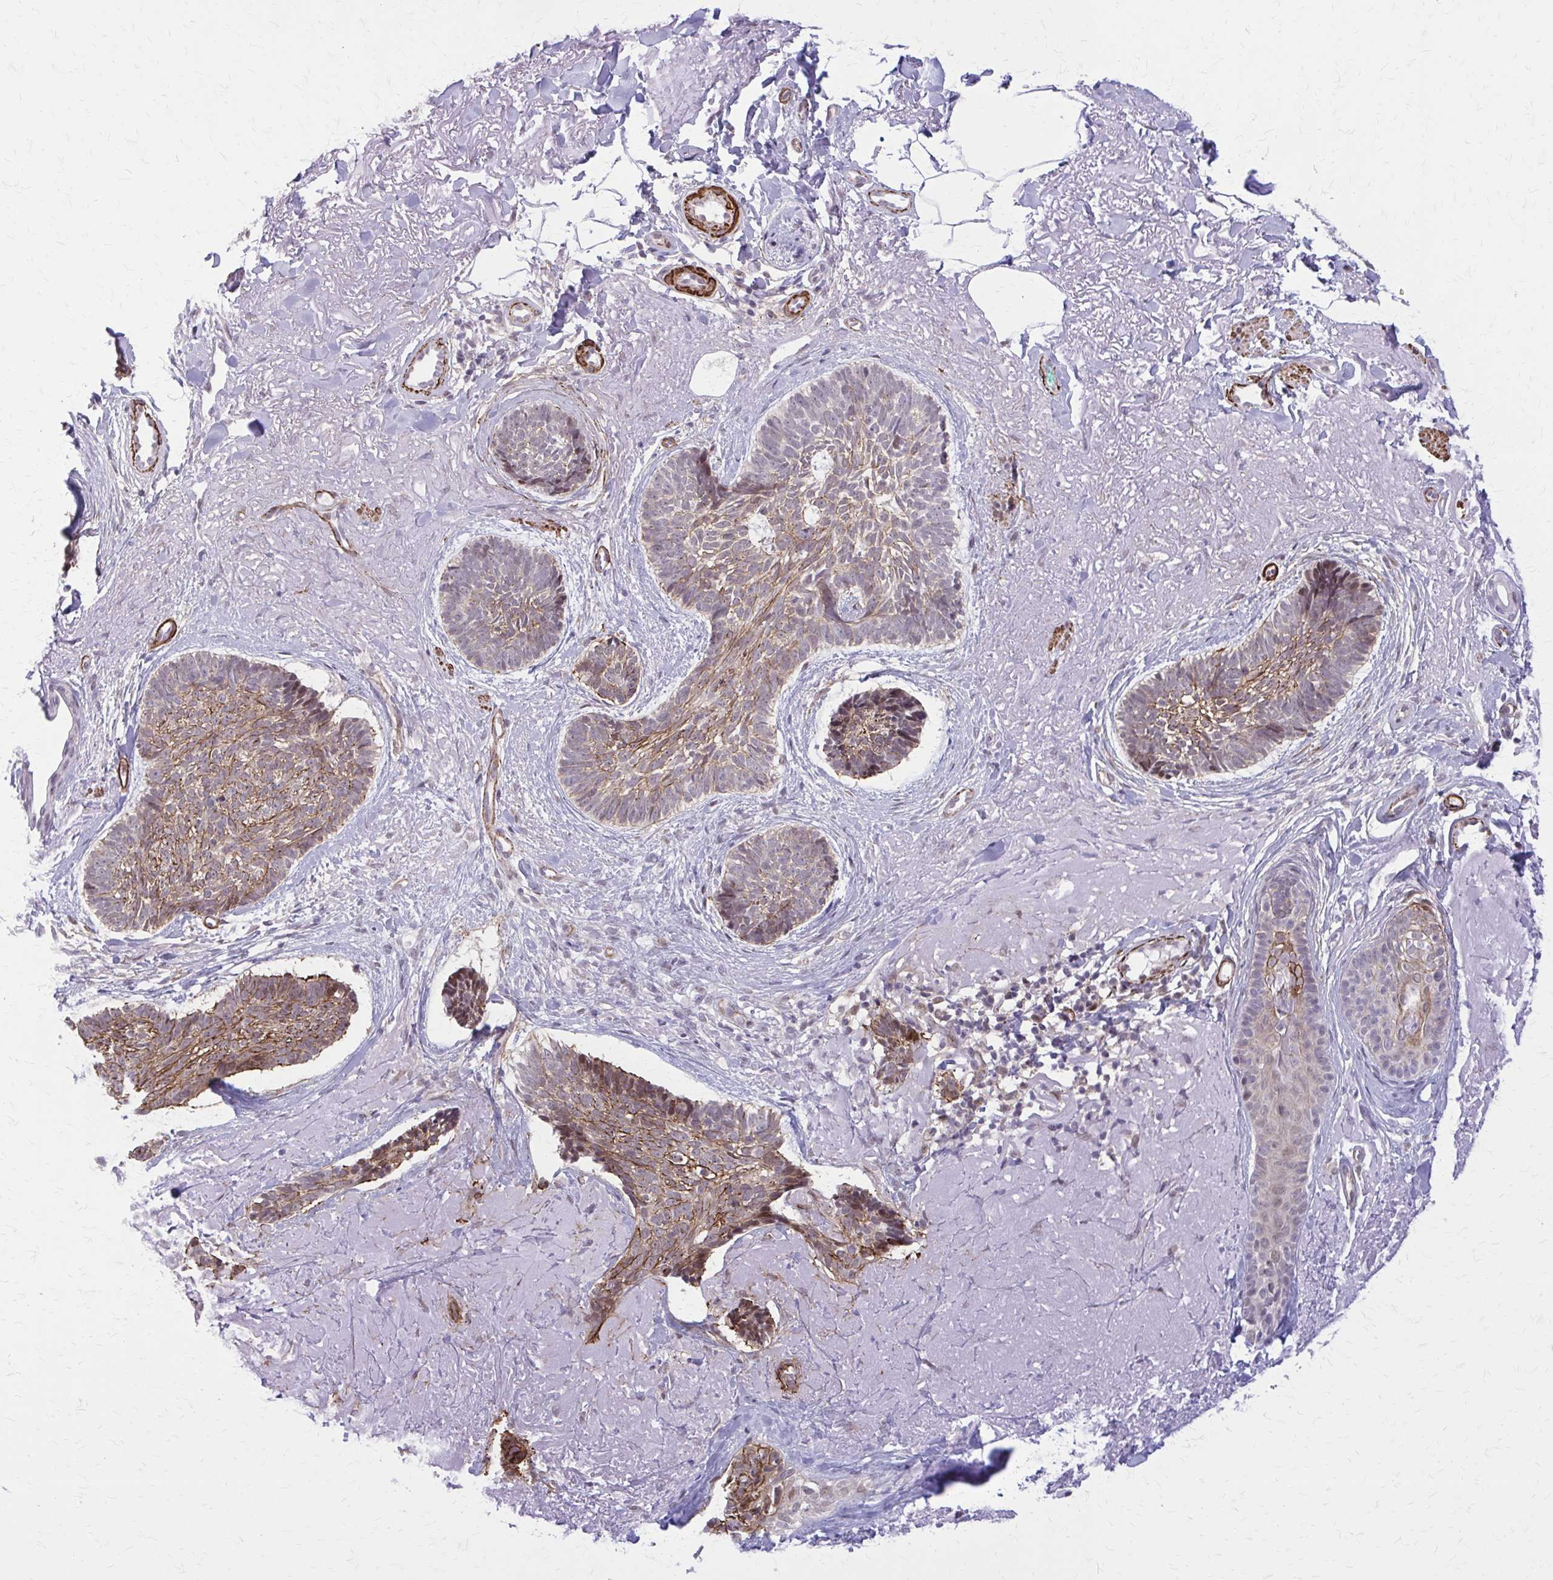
{"staining": {"intensity": "moderate", "quantity": "25%-75%", "location": "cytoplasmic/membranous"}, "tissue": "skin cancer", "cell_type": "Tumor cells", "image_type": "cancer", "snomed": [{"axis": "morphology", "description": "Basal cell carcinoma"}, {"axis": "topography", "description": "Skin"}, {"axis": "topography", "description": "Skin of face"}, {"axis": "topography", "description": "Skin of nose"}], "caption": "Immunohistochemistry histopathology image of skin cancer stained for a protein (brown), which demonstrates medium levels of moderate cytoplasmic/membranous expression in approximately 25%-75% of tumor cells.", "gene": "NRBF2", "patient": {"sex": "female", "age": 86}}